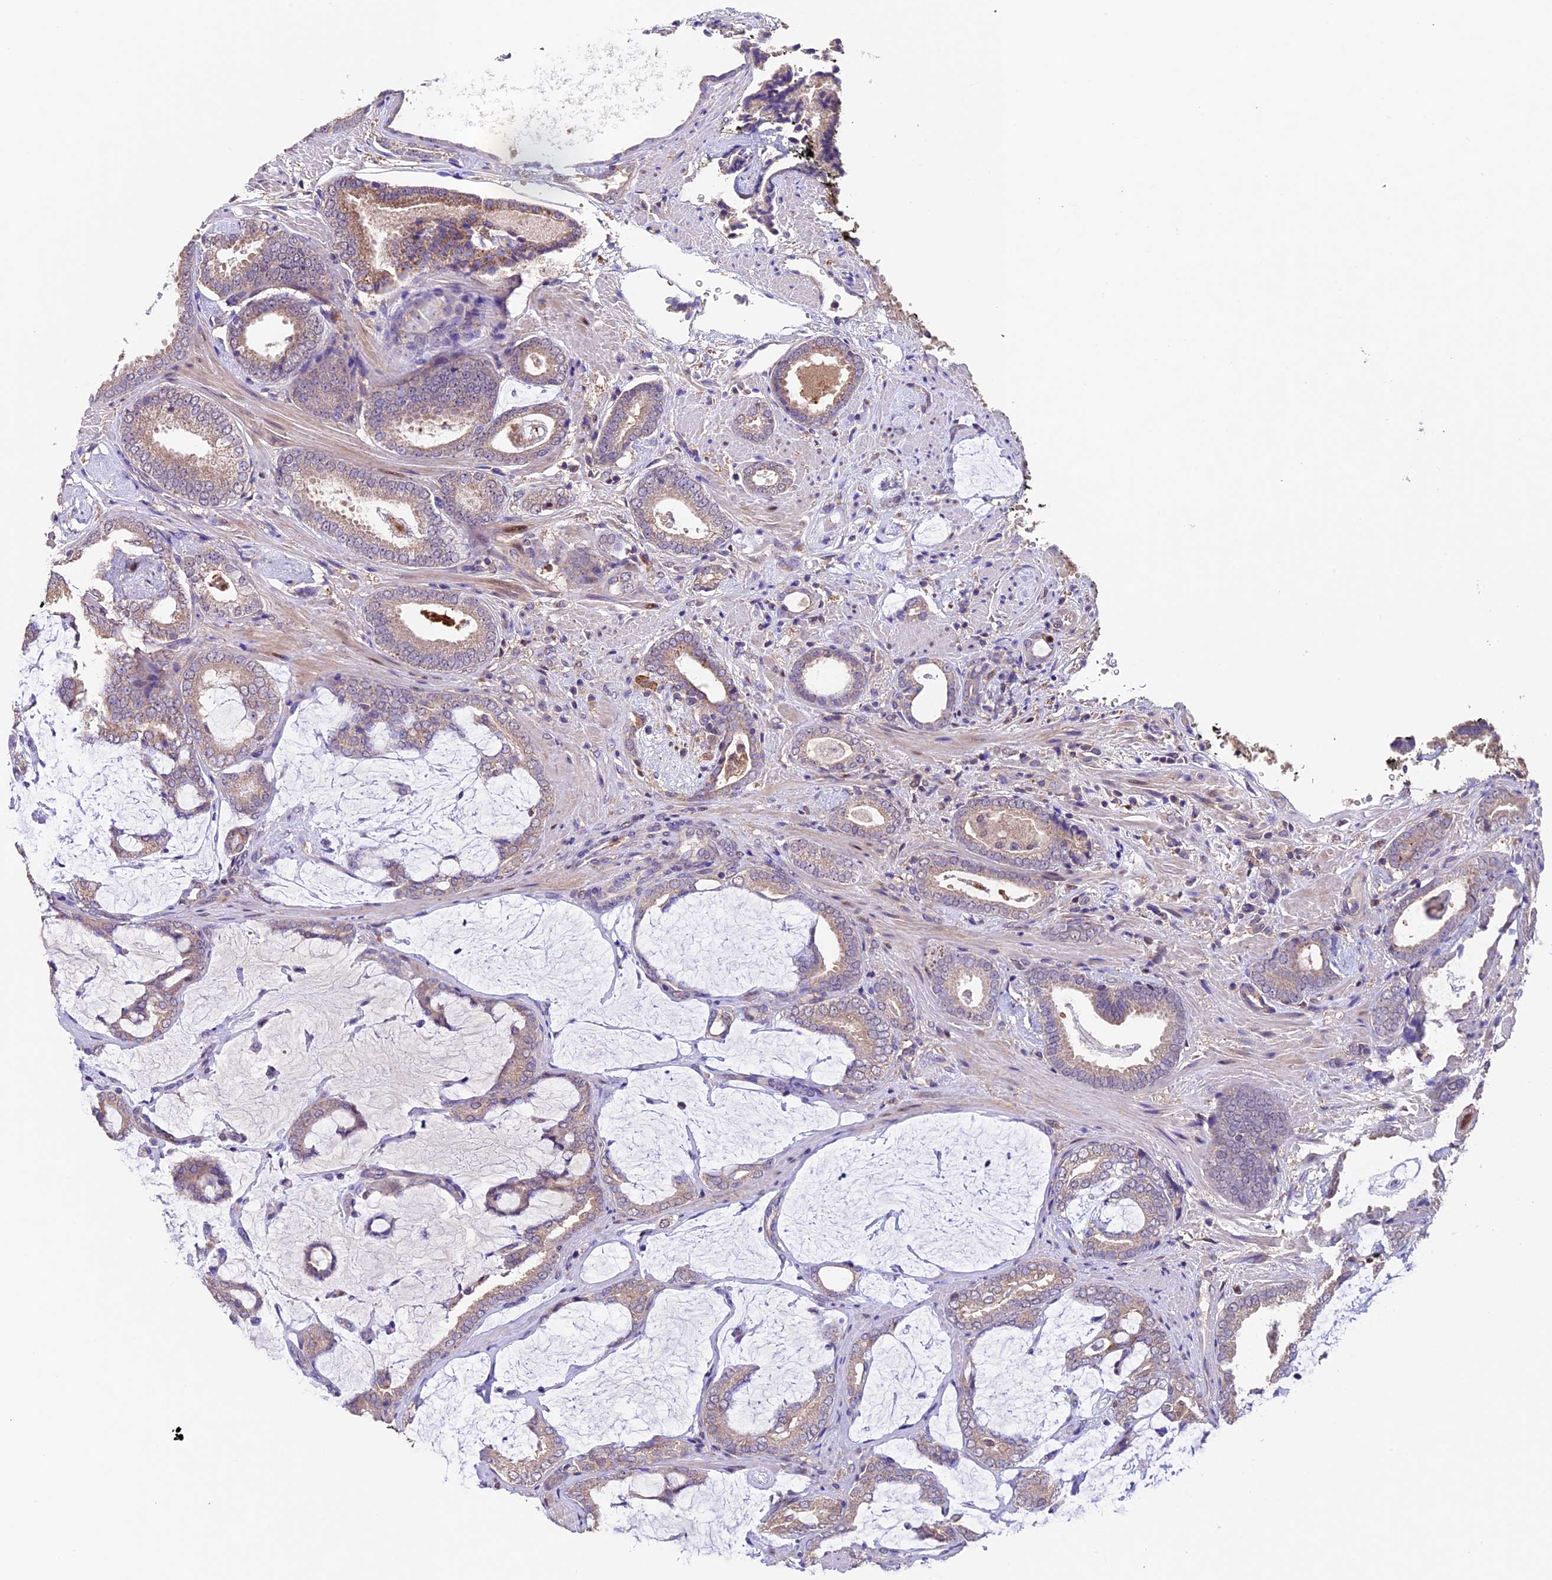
{"staining": {"intensity": "weak", "quantity": "25%-75%", "location": "cytoplasmic/membranous"}, "tissue": "prostate cancer", "cell_type": "Tumor cells", "image_type": "cancer", "snomed": [{"axis": "morphology", "description": "Adenocarcinoma, Low grade"}, {"axis": "topography", "description": "Prostate"}], "caption": "A brown stain shows weak cytoplasmic/membranous staining of a protein in prostate cancer (low-grade adenocarcinoma) tumor cells.", "gene": "SBNO2", "patient": {"sex": "male", "age": 71}}